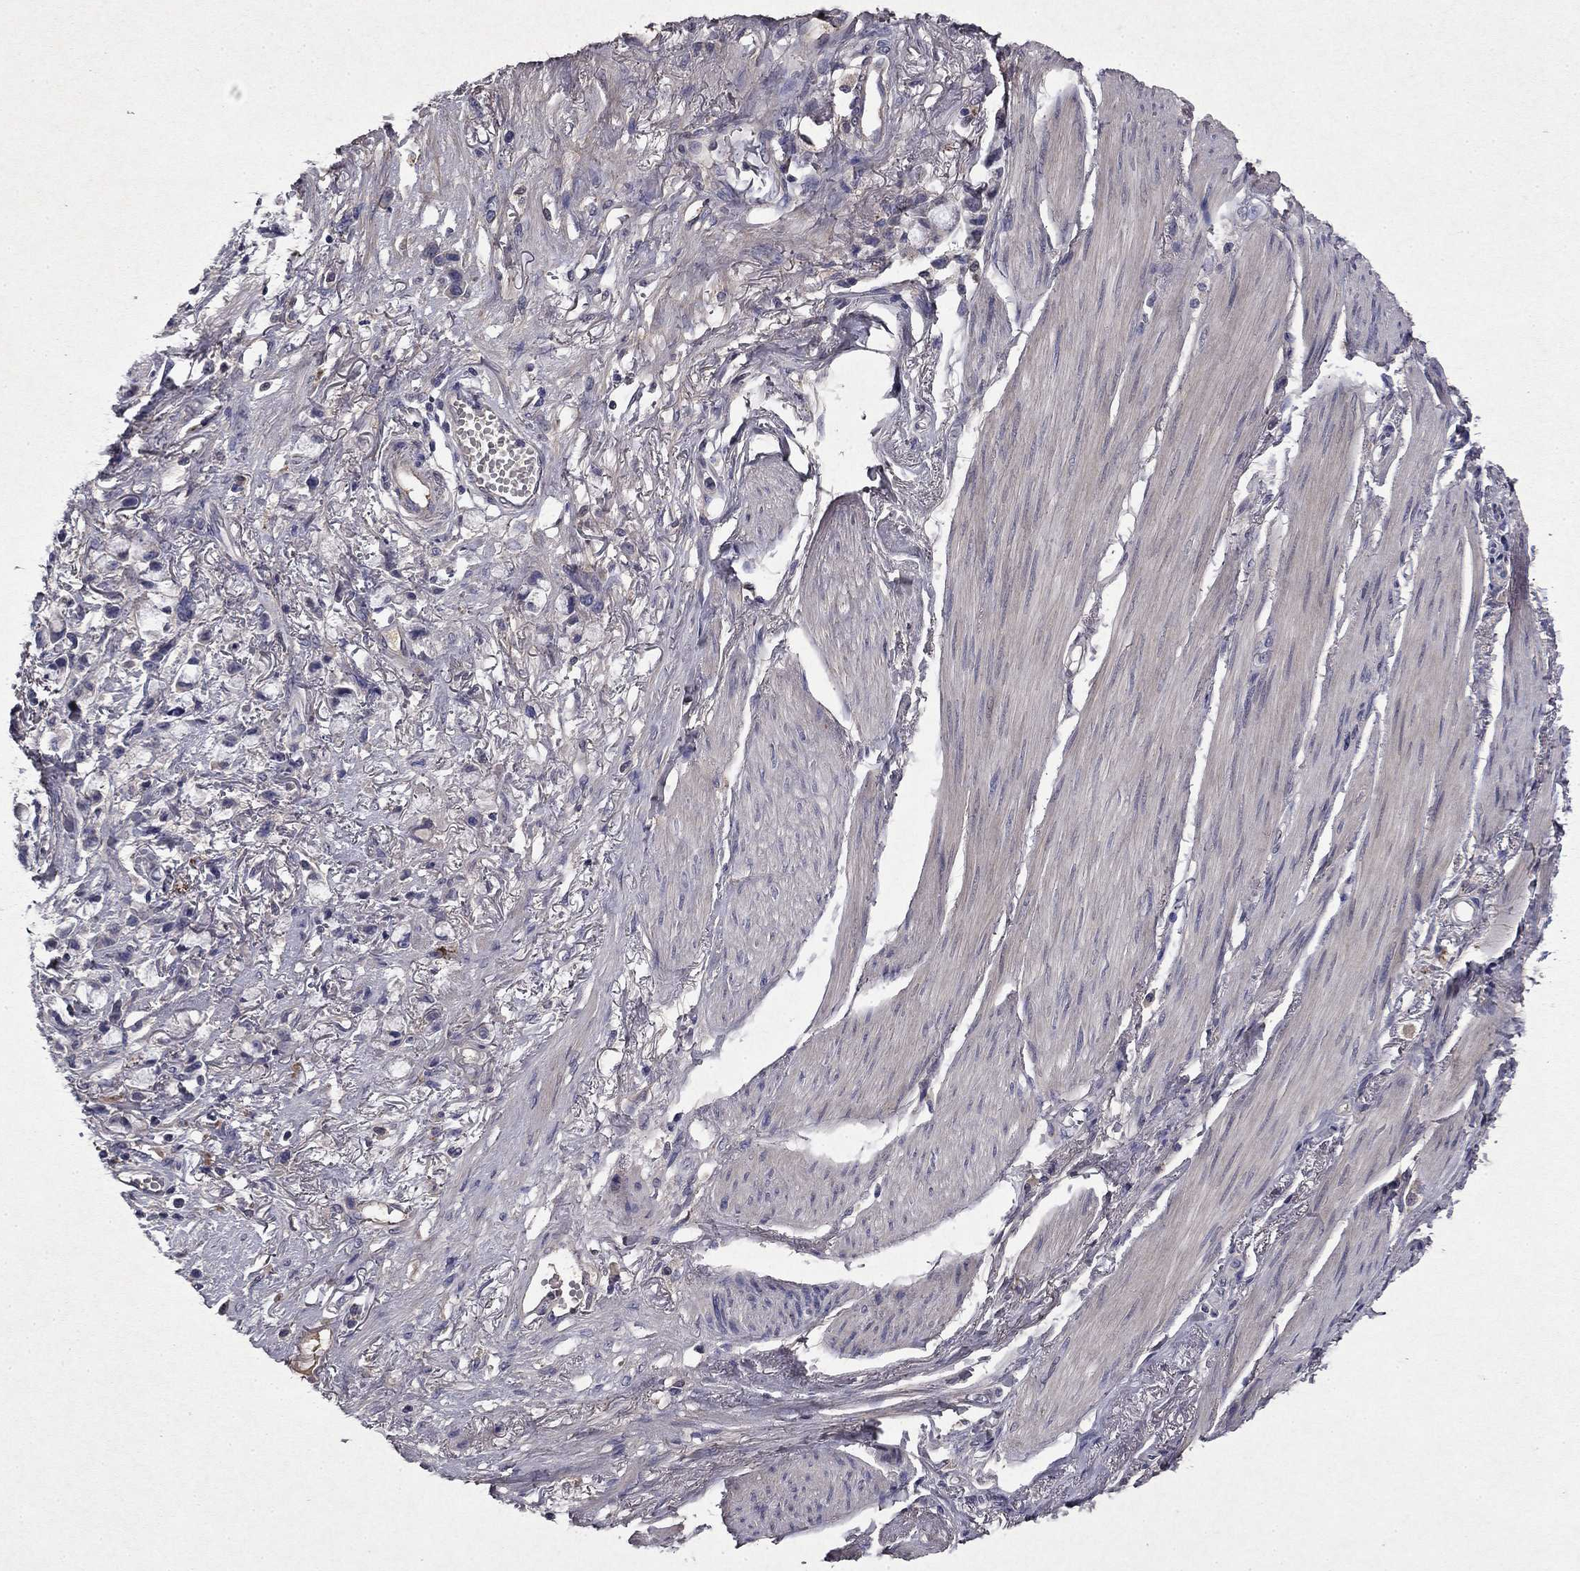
{"staining": {"intensity": "negative", "quantity": "none", "location": "none"}, "tissue": "stomach cancer", "cell_type": "Tumor cells", "image_type": "cancer", "snomed": [{"axis": "morphology", "description": "Adenocarcinoma, NOS"}, {"axis": "topography", "description": "Stomach"}], "caption": "DAB (3,3'-diaminobenzidine) immunohistochemical staining of human adenocarcinoma (stomach) reveals no significant positivity in tumor cells.", "gene": "COL2A1", "patient": {"sex": "female", "age": 81}}